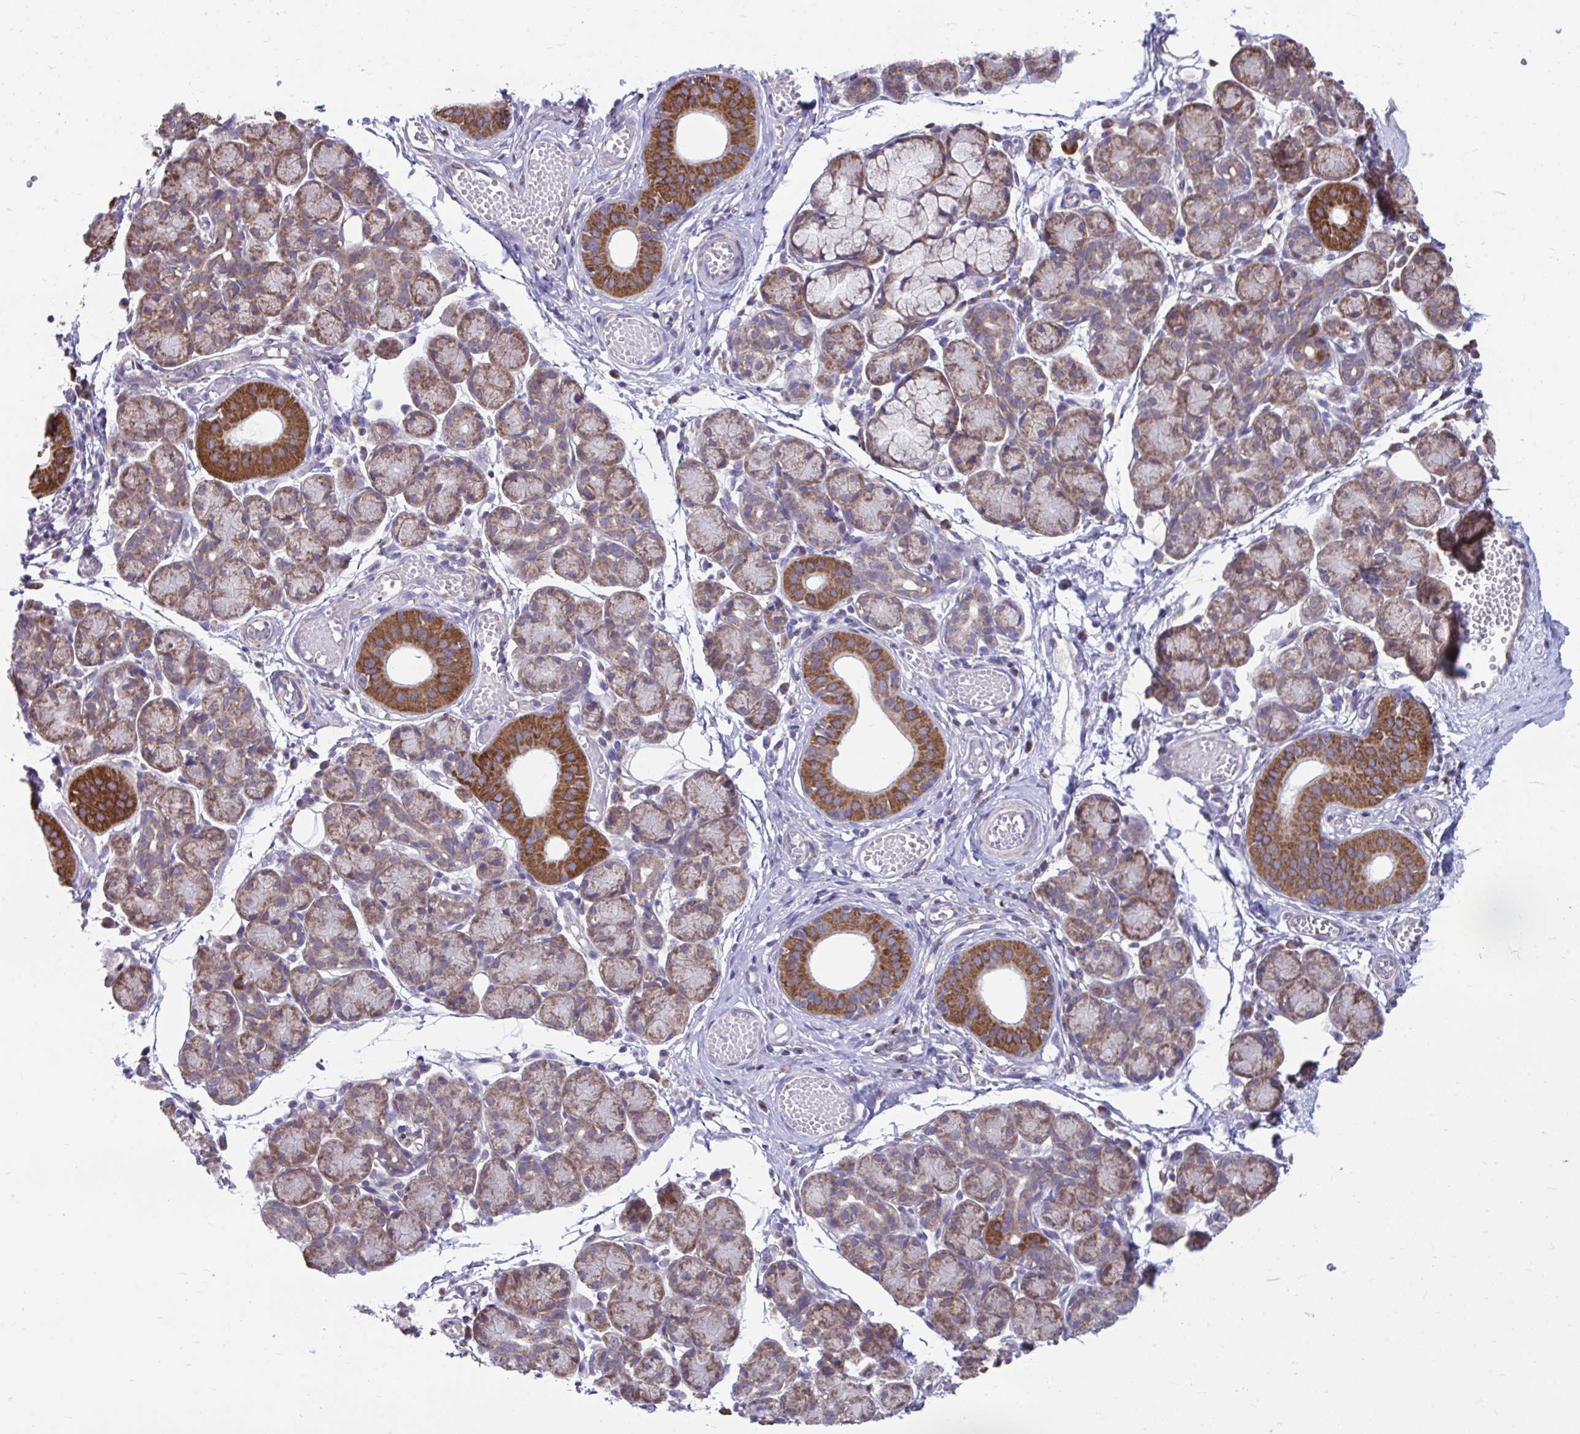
{"staining": {"intensity": "strong", "quantity": "25%-75%", "location": "cytoplasmic/membranous"}, "tissue": "salivary gland", "cell_type": "Glandular cells", "image_type": "normal", "snomed": [{"axis": "morphology", "description": "Normal tissue, NOS"}, {"axis": "morphology", "description": "Inflammation, NOS"}, {"axis": "topography", "description": "Lymph node"}, {"axis": "topography", "description": "Salivary gland"}], "caption": "Immunohistochemical staining of benign salivary gland shows 25%-75% levels of strong cytoplasmic/membranous protein positivity in approximately 25%-75% of glandular cells.", "gene": "LINGO4", "patient": {"sex": "male", "age": 3}}